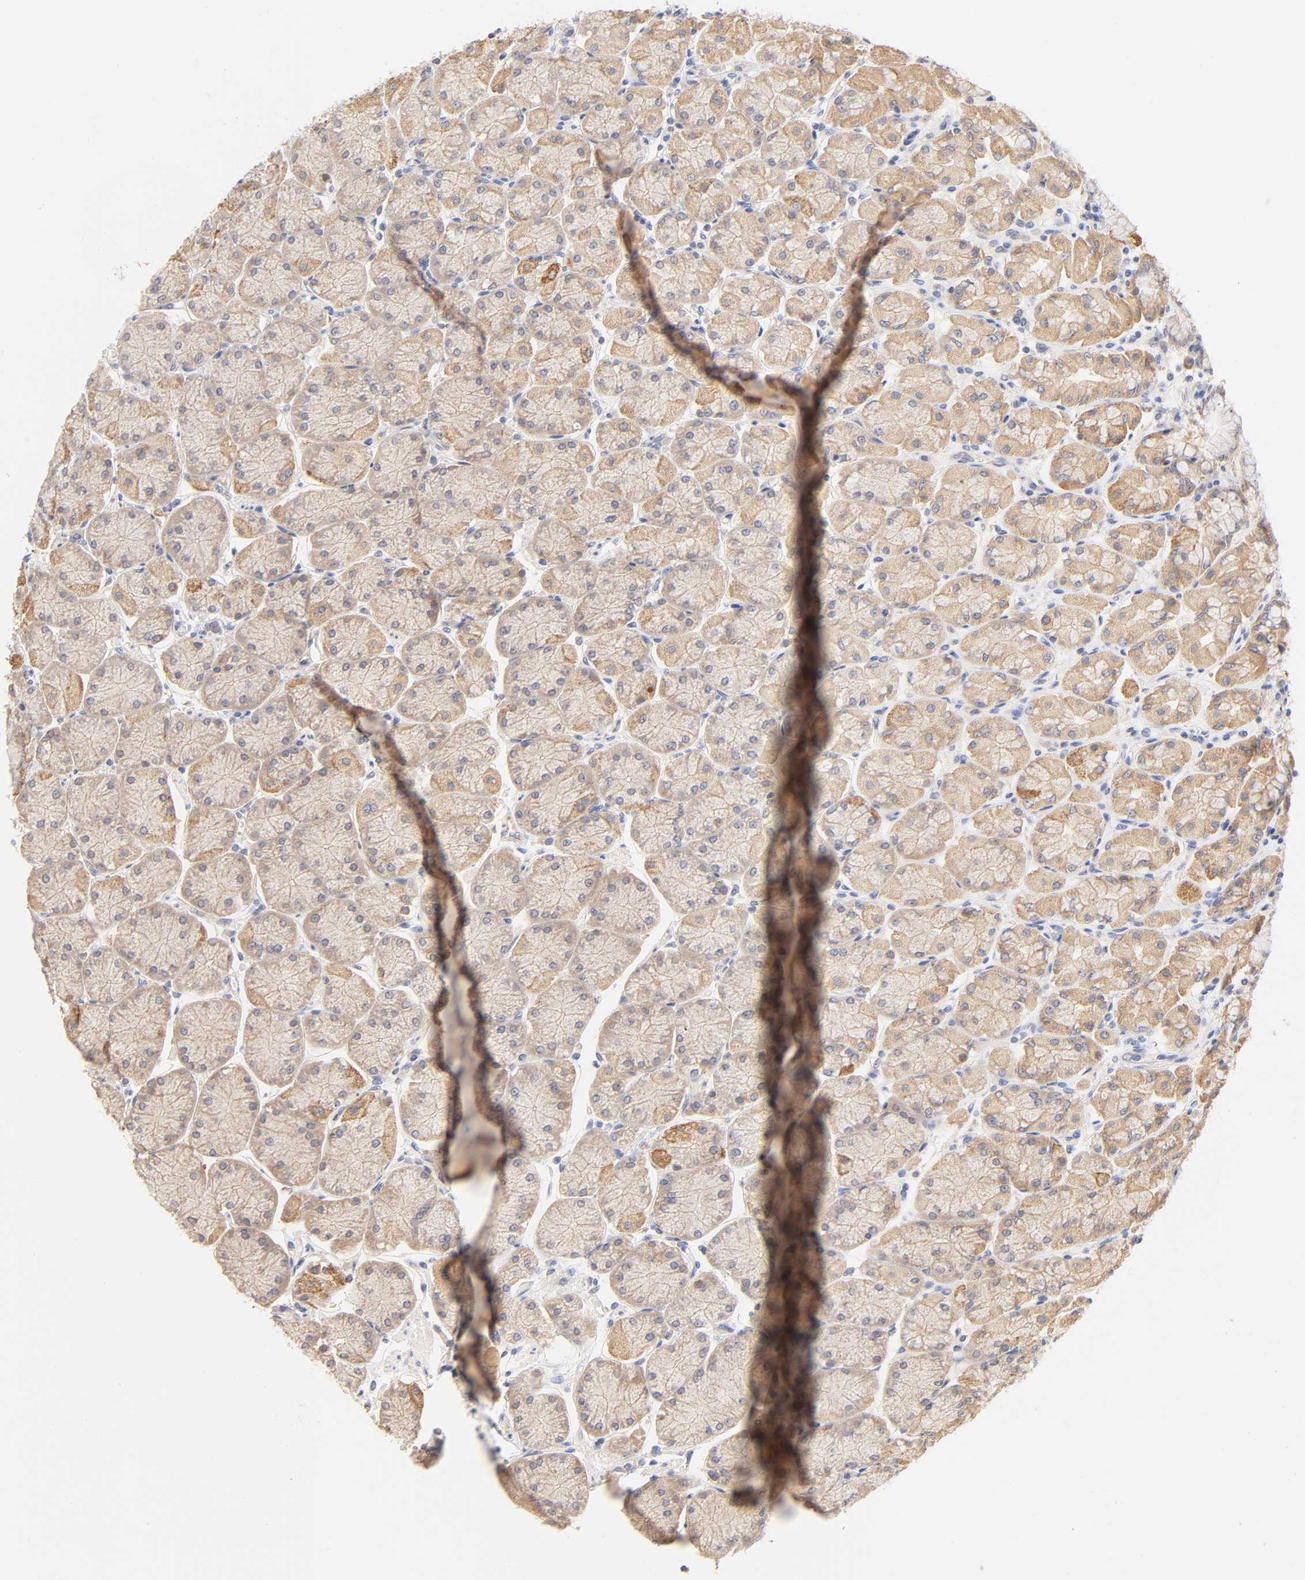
{"staining": {"intensity": "moderate", "quantity": "25%-75%", "location": "cytoplasmic/membranous"}, "tissue": "stomach", "cell_type": "Glandular cells", "image_type": "normal", "snomed": [{"axis": "morphology", "description": "Normal tissue, NOS"}, {"axis": "topography", "description": "Stomach, upper"}, {"axis": "topography", "description": "Stomach"}], "caption": "DAB immunohistochemical staining of normal human stomach demonstrates moderate cytoplasmic/membranous protein staining in about 25%-75% of glandular cells.", "gene": "MTERF2", "patient": {"sex": "male", "age": 76}}